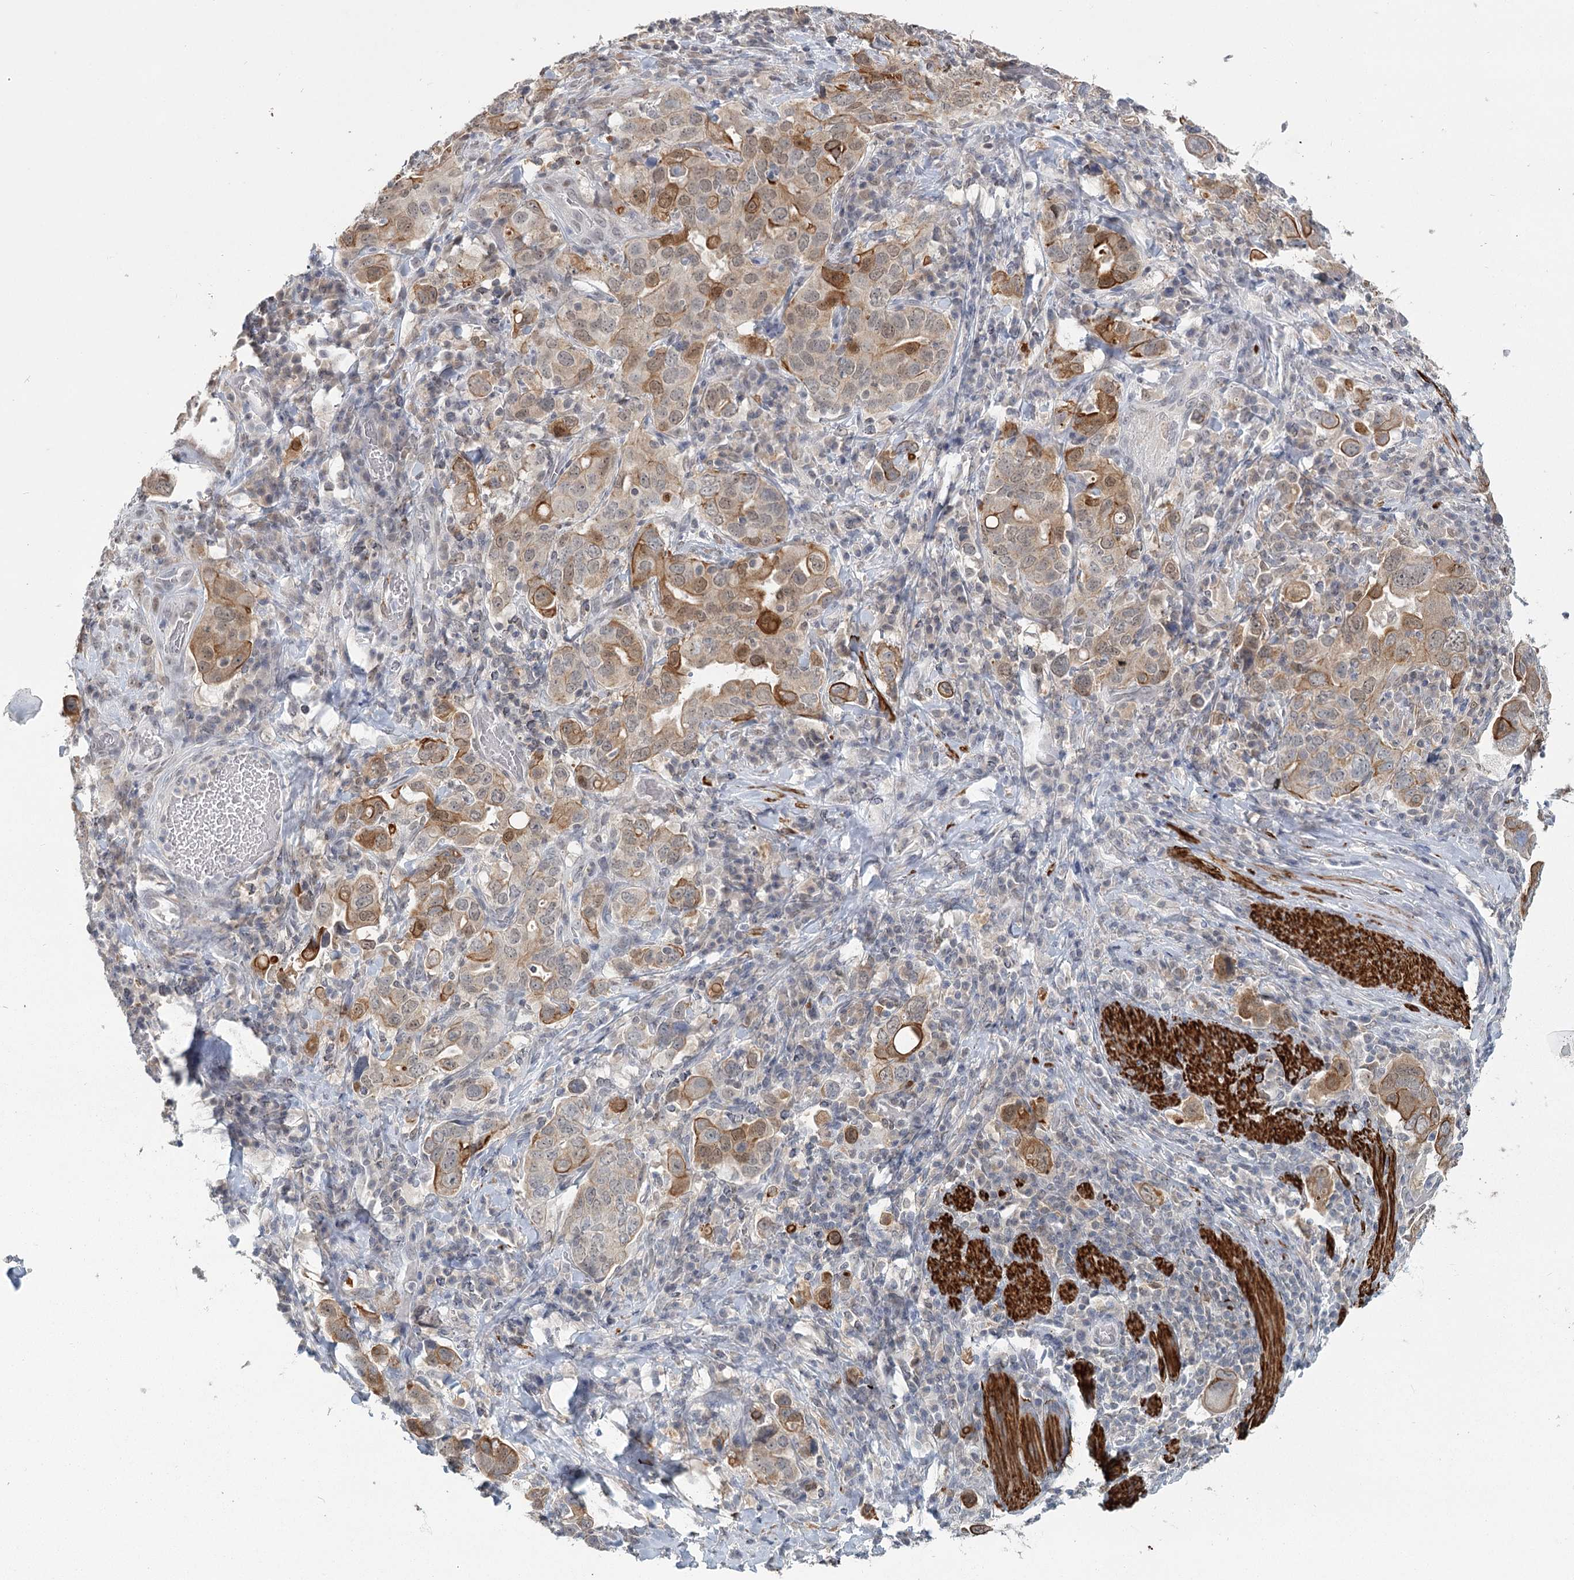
{"staining": {"intensity": "moderate", "quantity": "25%-75%", "location": "cytoplasmic/membranous"}, "tissue": "stomach cancer", "cell_type": "Tumor cells", "image_type": "cancer", "snomed": [{"axis": "morphology", "description": "Adenocarcinoma, NOS"}, {"axis": "topography", "description": "Stomach, upper"}], "caption": "Stomach adenocarcinoma was stained to show a protein in brown. There is medium levels of moderate cytoplasmic/membranous positivity in about 25%-75% of tumor cells.", "gene": "TMEM70", "patient": {"sex": "male", "age": 62}}